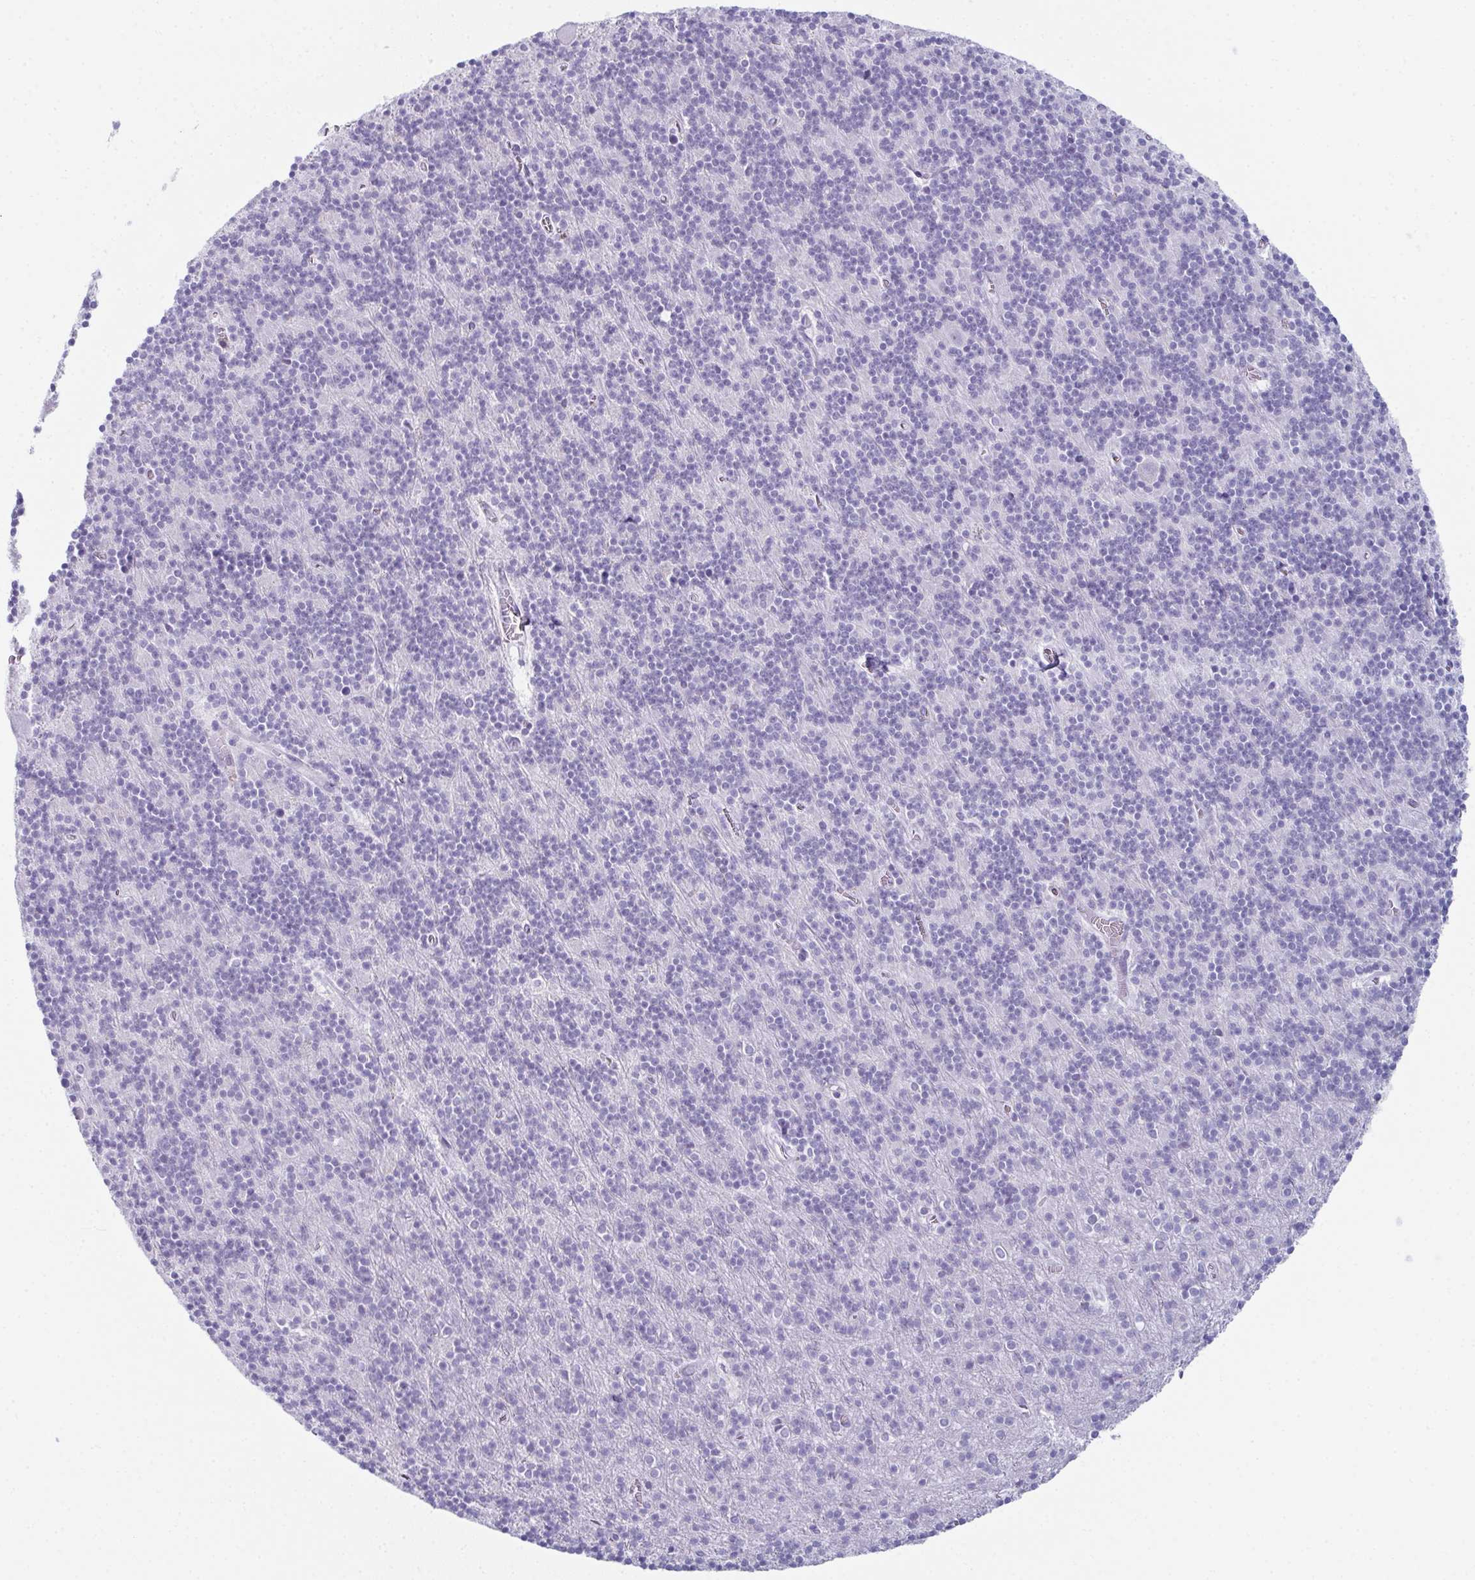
{"staining": {"intensity": "negative", "quantity": "none", "location": "none"}, "tissue": "cerebellum", "cell_type": "Cells in granular layer", "image_type": "normal", "snomed": [{"axis": "morphology", "description": "Normal tissue, NOS"}, {"axis": "topography", "description": "Cerebellum"}], "caption": "Photomicrograph shows no significant protein staining in cells in granular layer of normal cerebellum.", "gene": "ENKUR", "patient": {"sex": "male", "age": 70}}